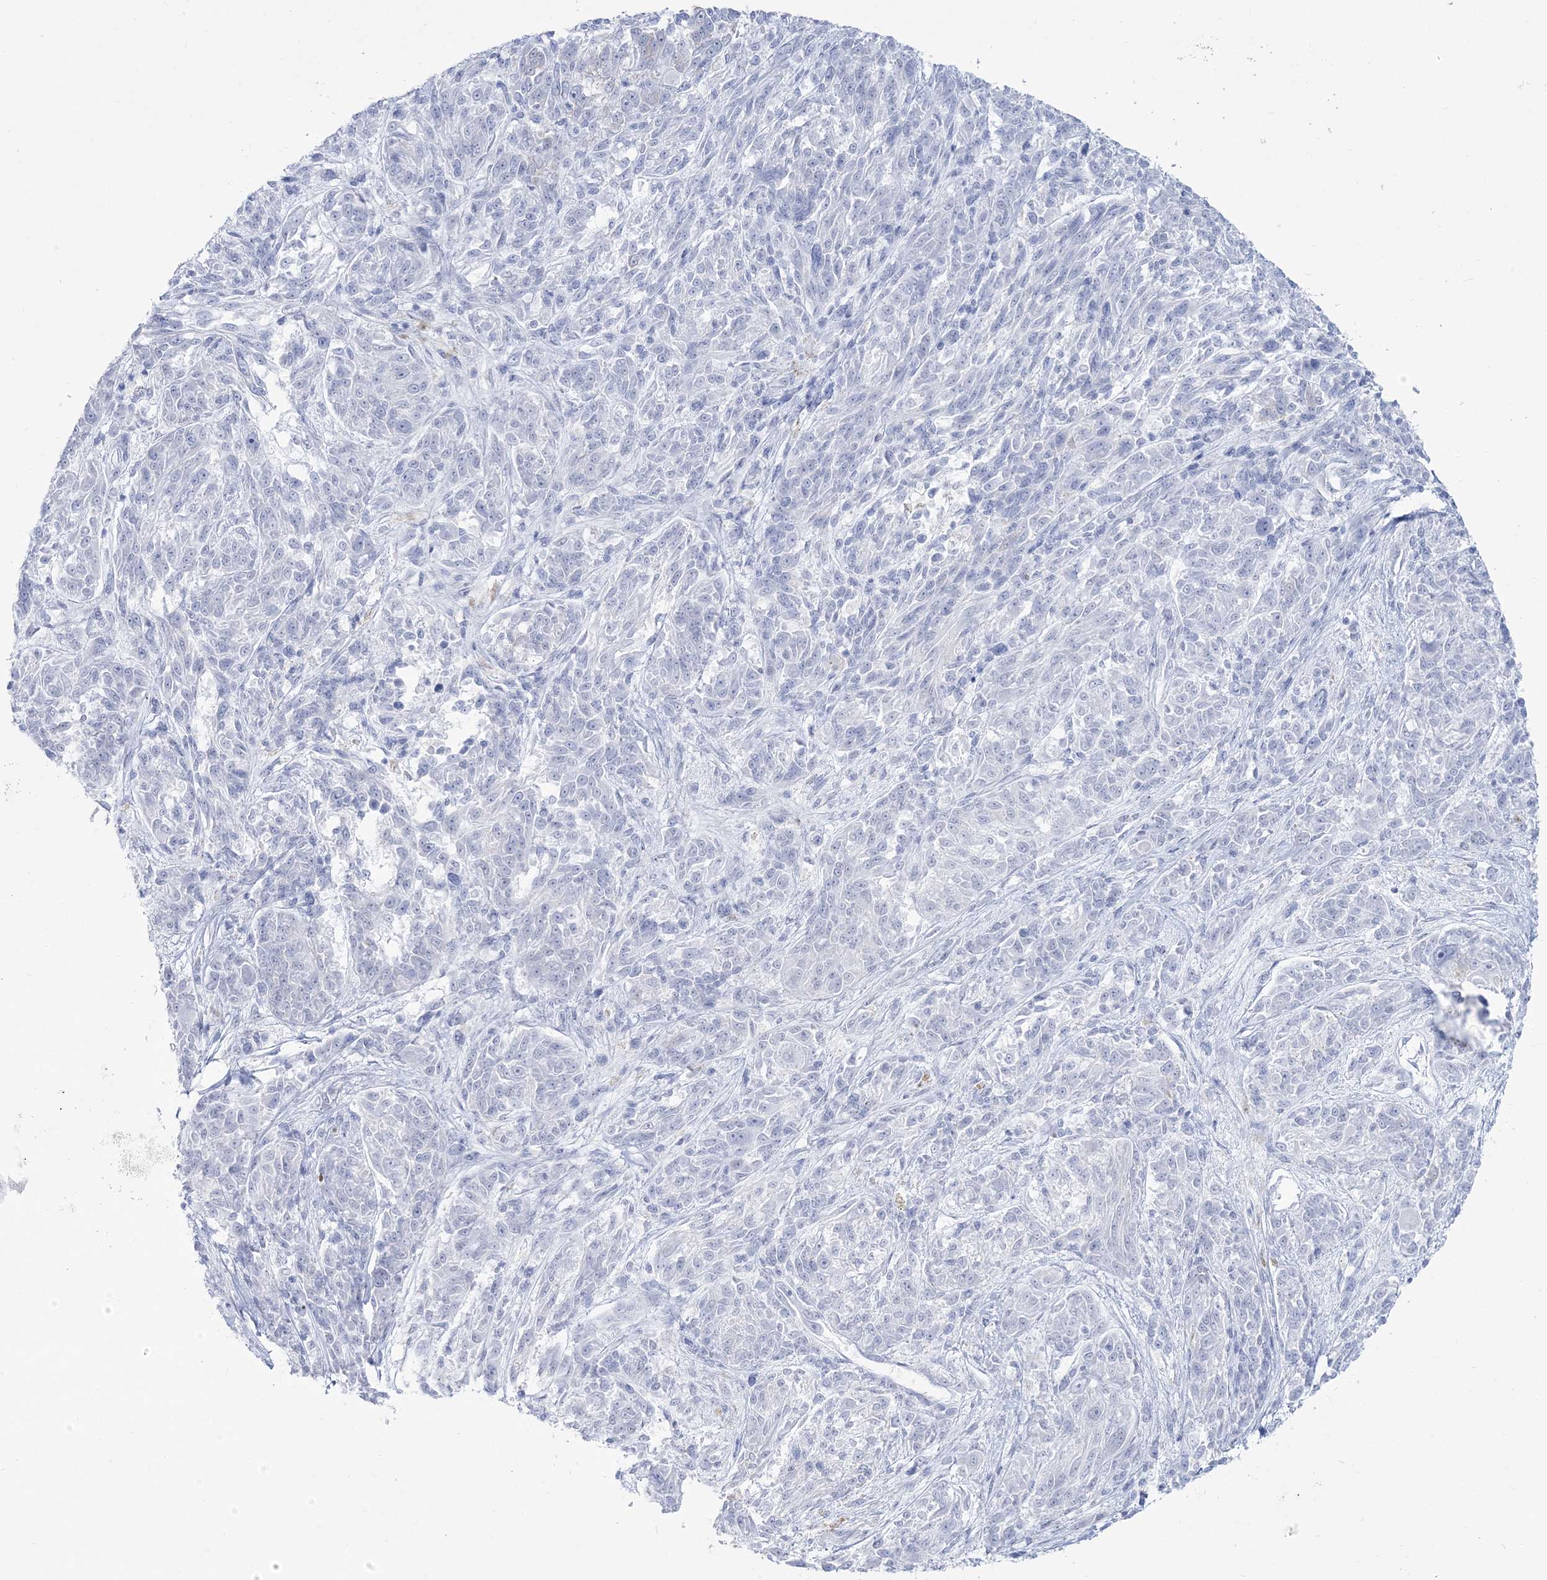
{"staining": {"intensity": "negative", "quantity": "none", "location": "none"}, "tissue": "melanoma", "cell_type": "Tumor cells", "image_type": "cancer", "snomed": [{"axis": "morphology", "description": "Malignant melanoma, NOS"}, {"axis": "topography", "description": "Skin"}], "caption": "Tumor cells show no significant protein expression in melanoma. (Brightfield microscopy of DAB immunohistochemistry (IHC) at high magnification).", "gene": "ZNF843", "patient": {"sex": "male", "age": 53}}